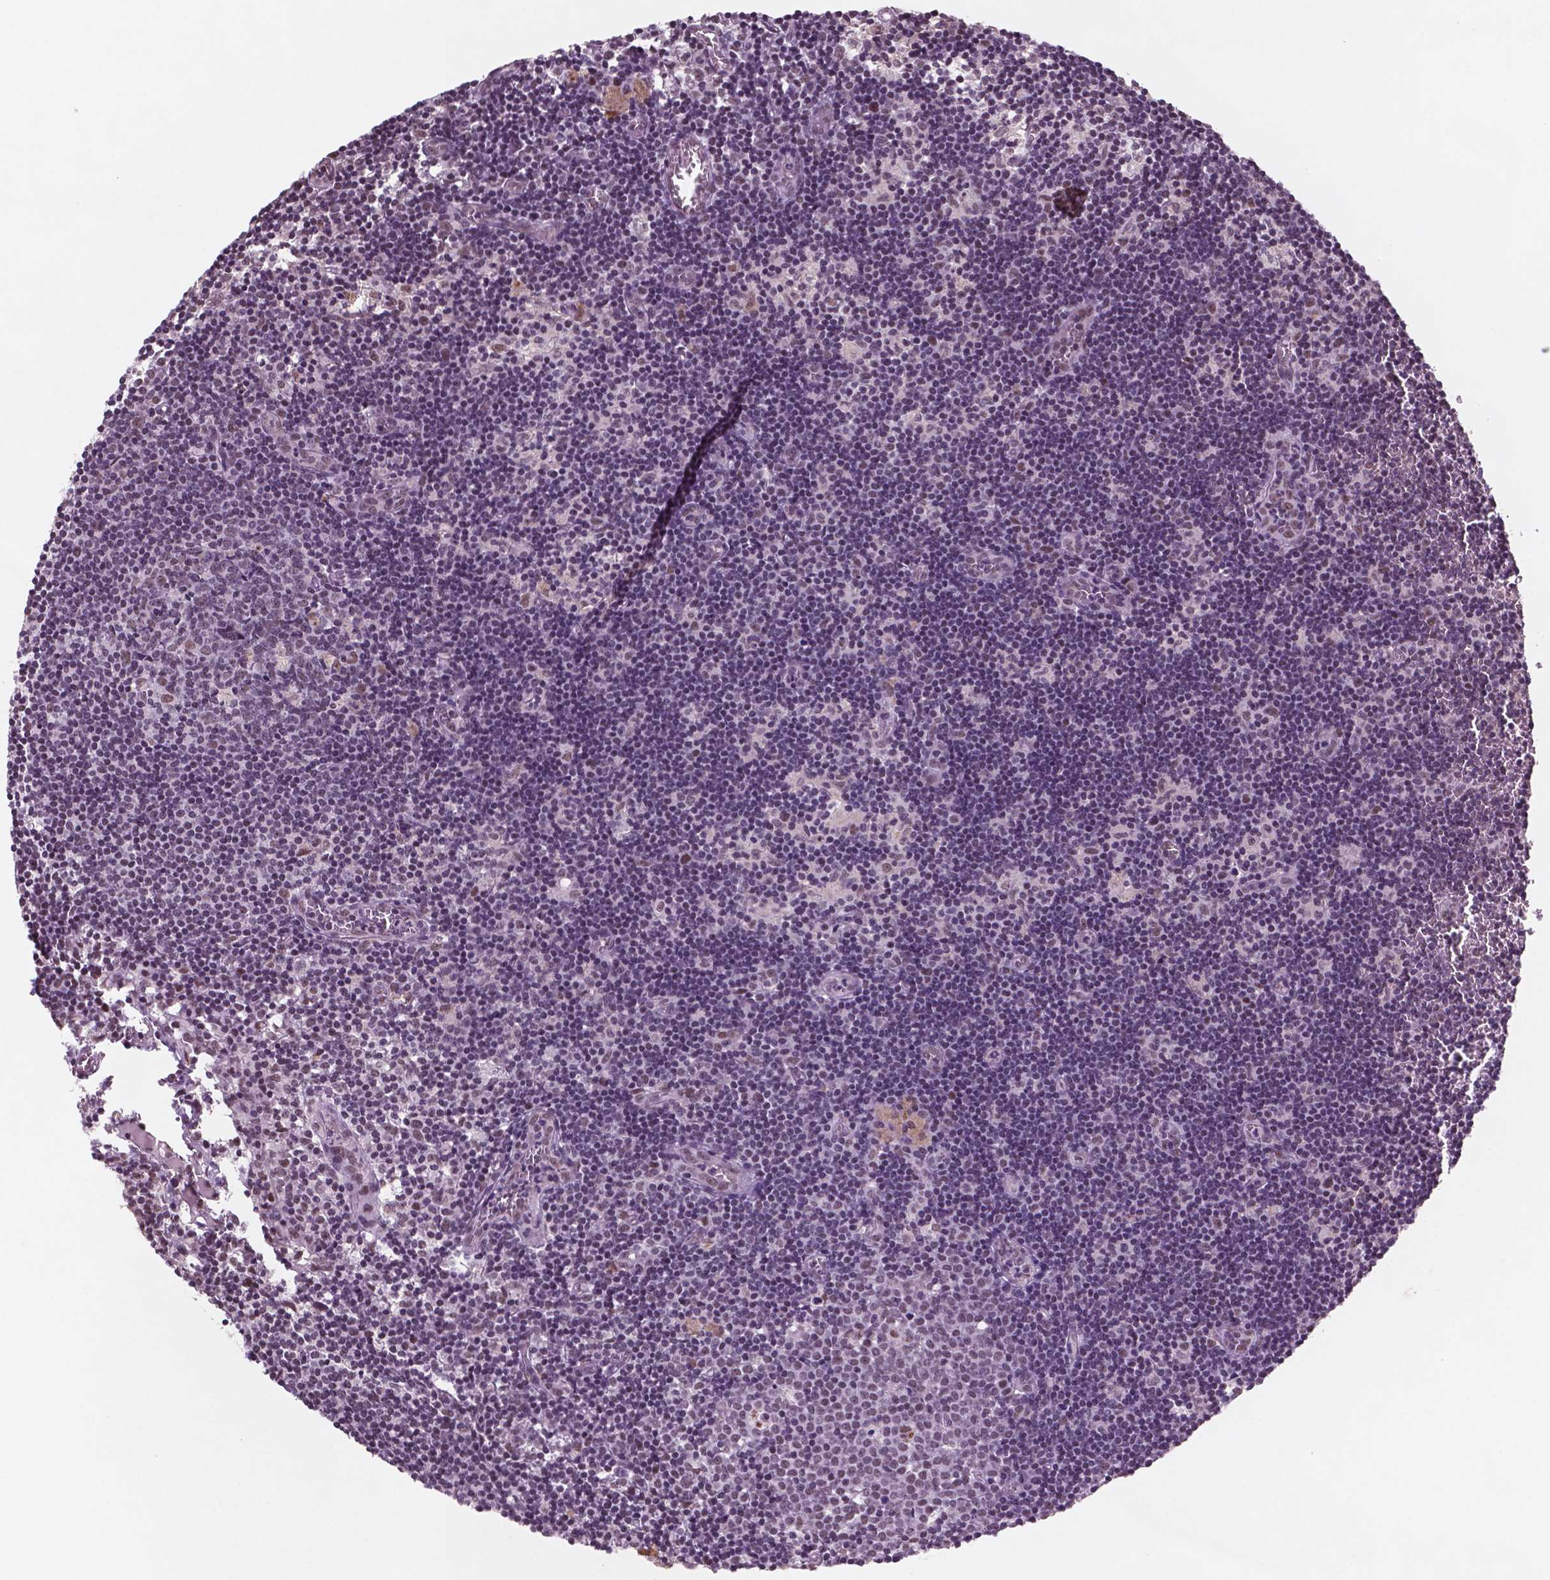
{"staining": {"intensity": "moderate", "quantity": ">75%", "location": "nuclear"}, "tissue": "lymph node", "cell_type": "Germinal center cells", "image_type": "normal", "snomed": [{"axis": "morphology", "description": "Normal tissue, NOS"}, {"axis": "topography", "description": "Lymph node"}], "caption": "DAB (3,3'-diaminobenzidine) immunohistochemical staining of unremarkable human lymph node reveals moderate nuclear protein expression in approximately >75% of germinal center cells. Nuclei are stained in blue.", "gene": "CTR9", "patient": {"sex": "female", "age": 52}}